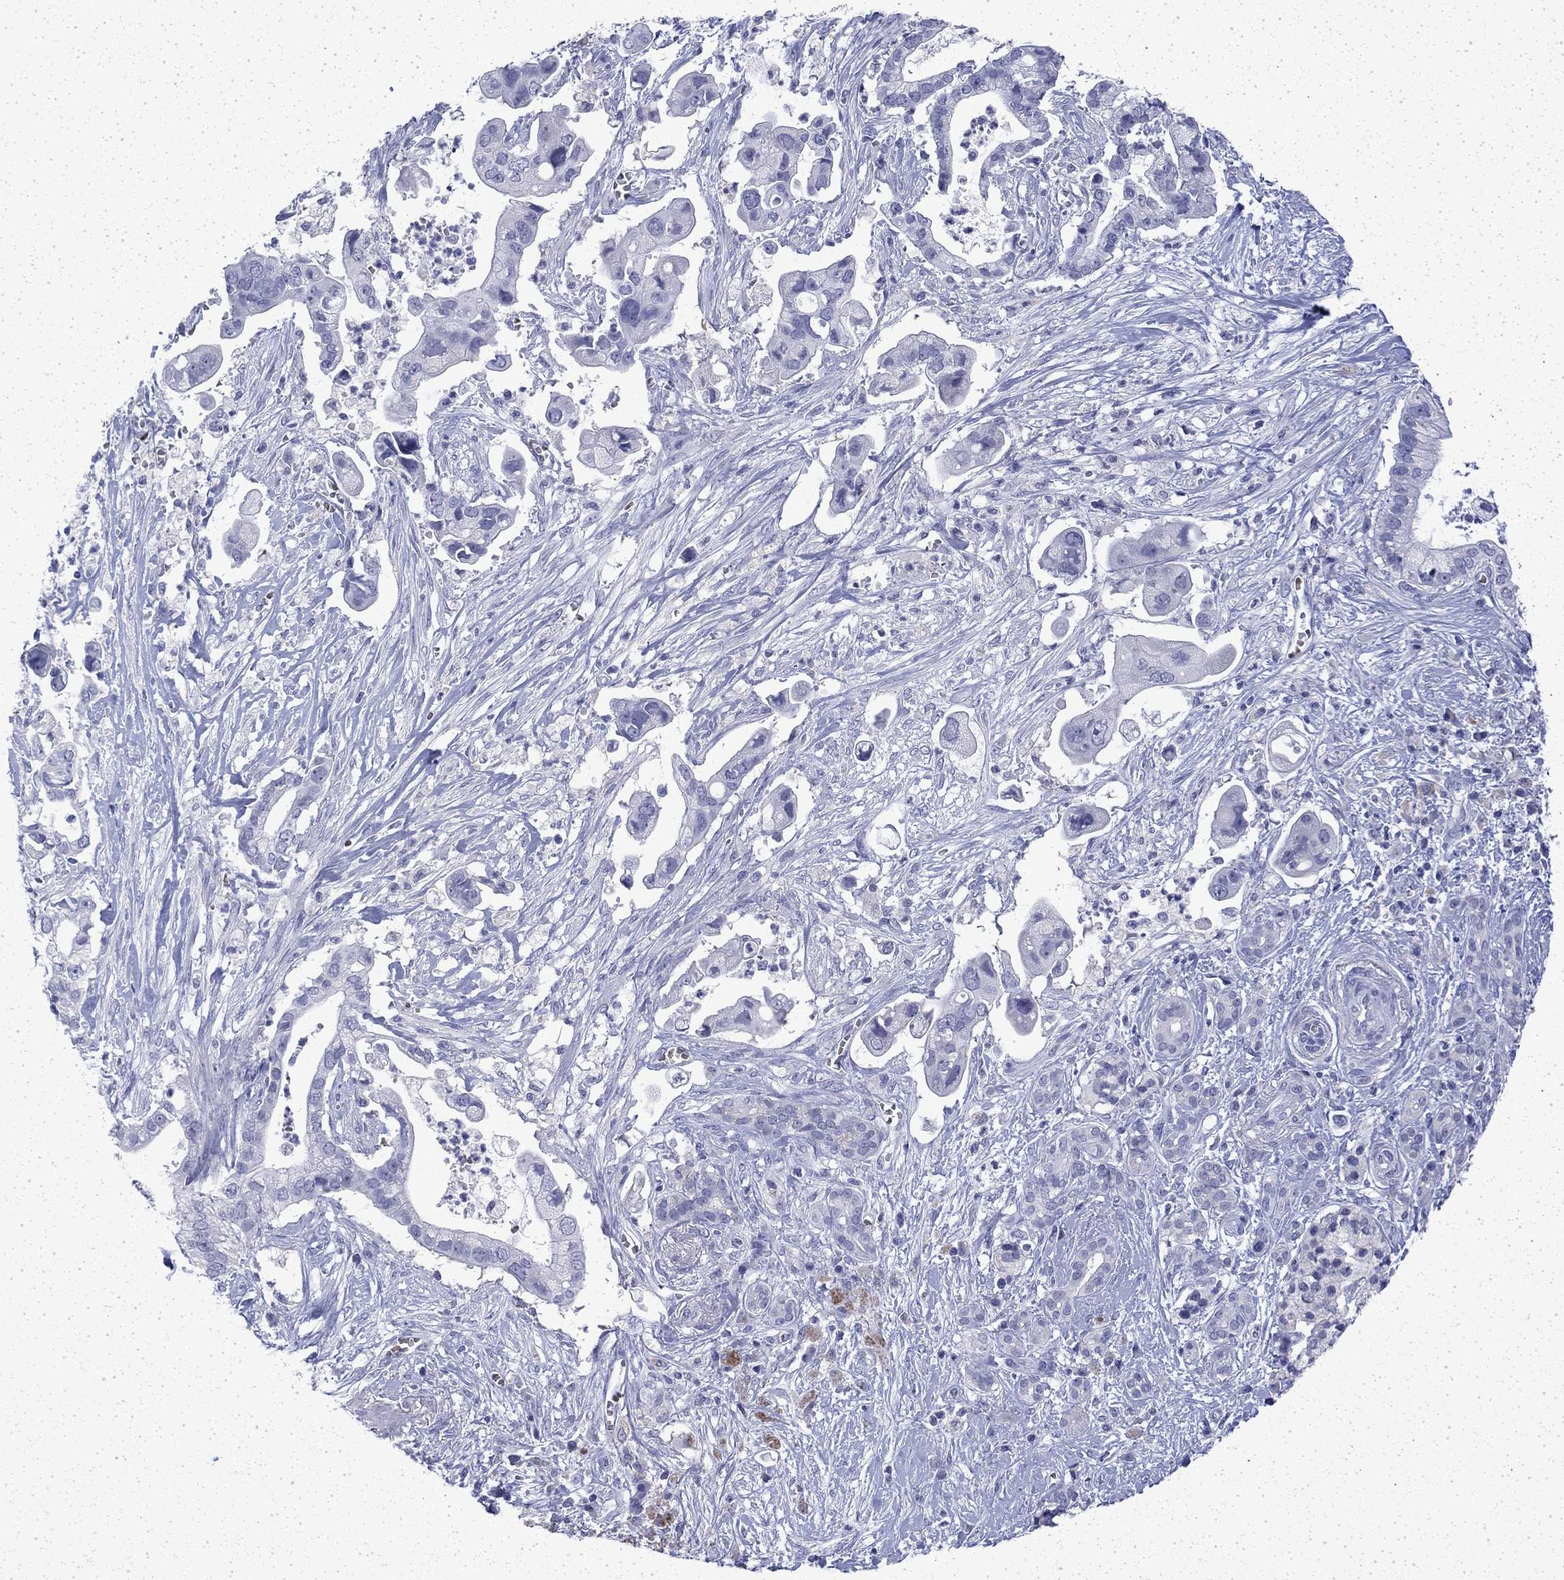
{"staining": {"intensity": "negative", "quantity": "none", "location": "none"}, "tissue": "pancreatic cancer", "cell_type": "Tumor cells", "image_type": "cancer", "snomed": [{"axis": "morphology", "description": "Adenocarcinoma, NOS"}, {"axis": "topography", "description": "Pancreas"}], "caption": "IHC histopathology image of neoplastic tissue: human pancreatic cancer (adenocarcinoma) stained with DAB (3,3'-diaminobenzidine) shows no significant protein expression in tumor cells.", "gene": "ENPP6", "patient": {"sex": "male", "age": 61}}